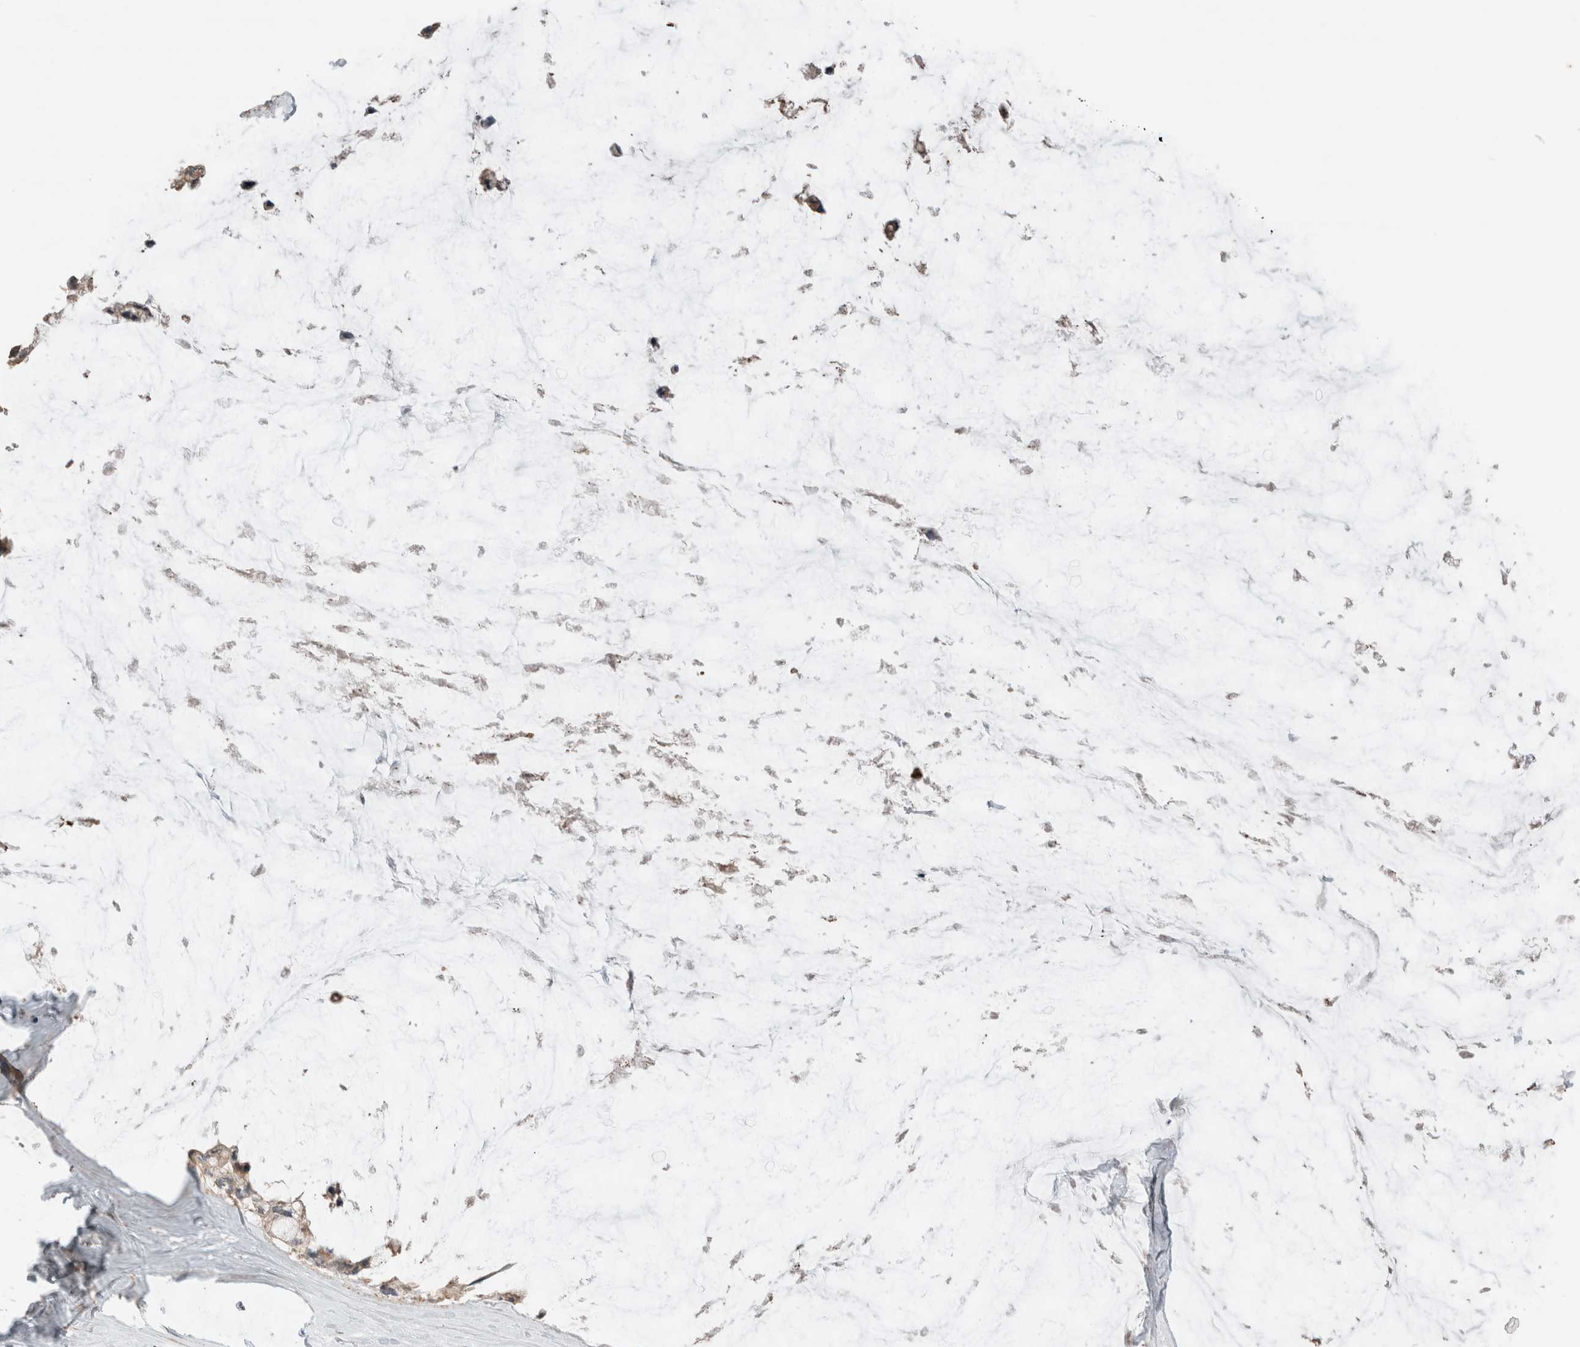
{"staining": {"intensity": "weak", "quantity": ">75%", "location": "cytoplasmic/membranous"}, "tissue": "ovarian cancer", "cell_type": "Tumor cells", "image_type": "cancer", "snomed": [{"axis": "morphology", "description": "Cystadenocarcinoma, mucinous, NOS"}, {"axis": "topography", "description": "Ovary"}], "caption": "Ovarian mucinous cystadenocarcinoma stained with IHC shows weak cytoplasmic/membranous staining in about >75% of tumor cells. The staining was performed using DAB, with brown indicating positive protein expression. Nuclei are stained blue with hematoxylin.", "gene": "ERAP2", "patient": {"sex": "female", "age": 39}}